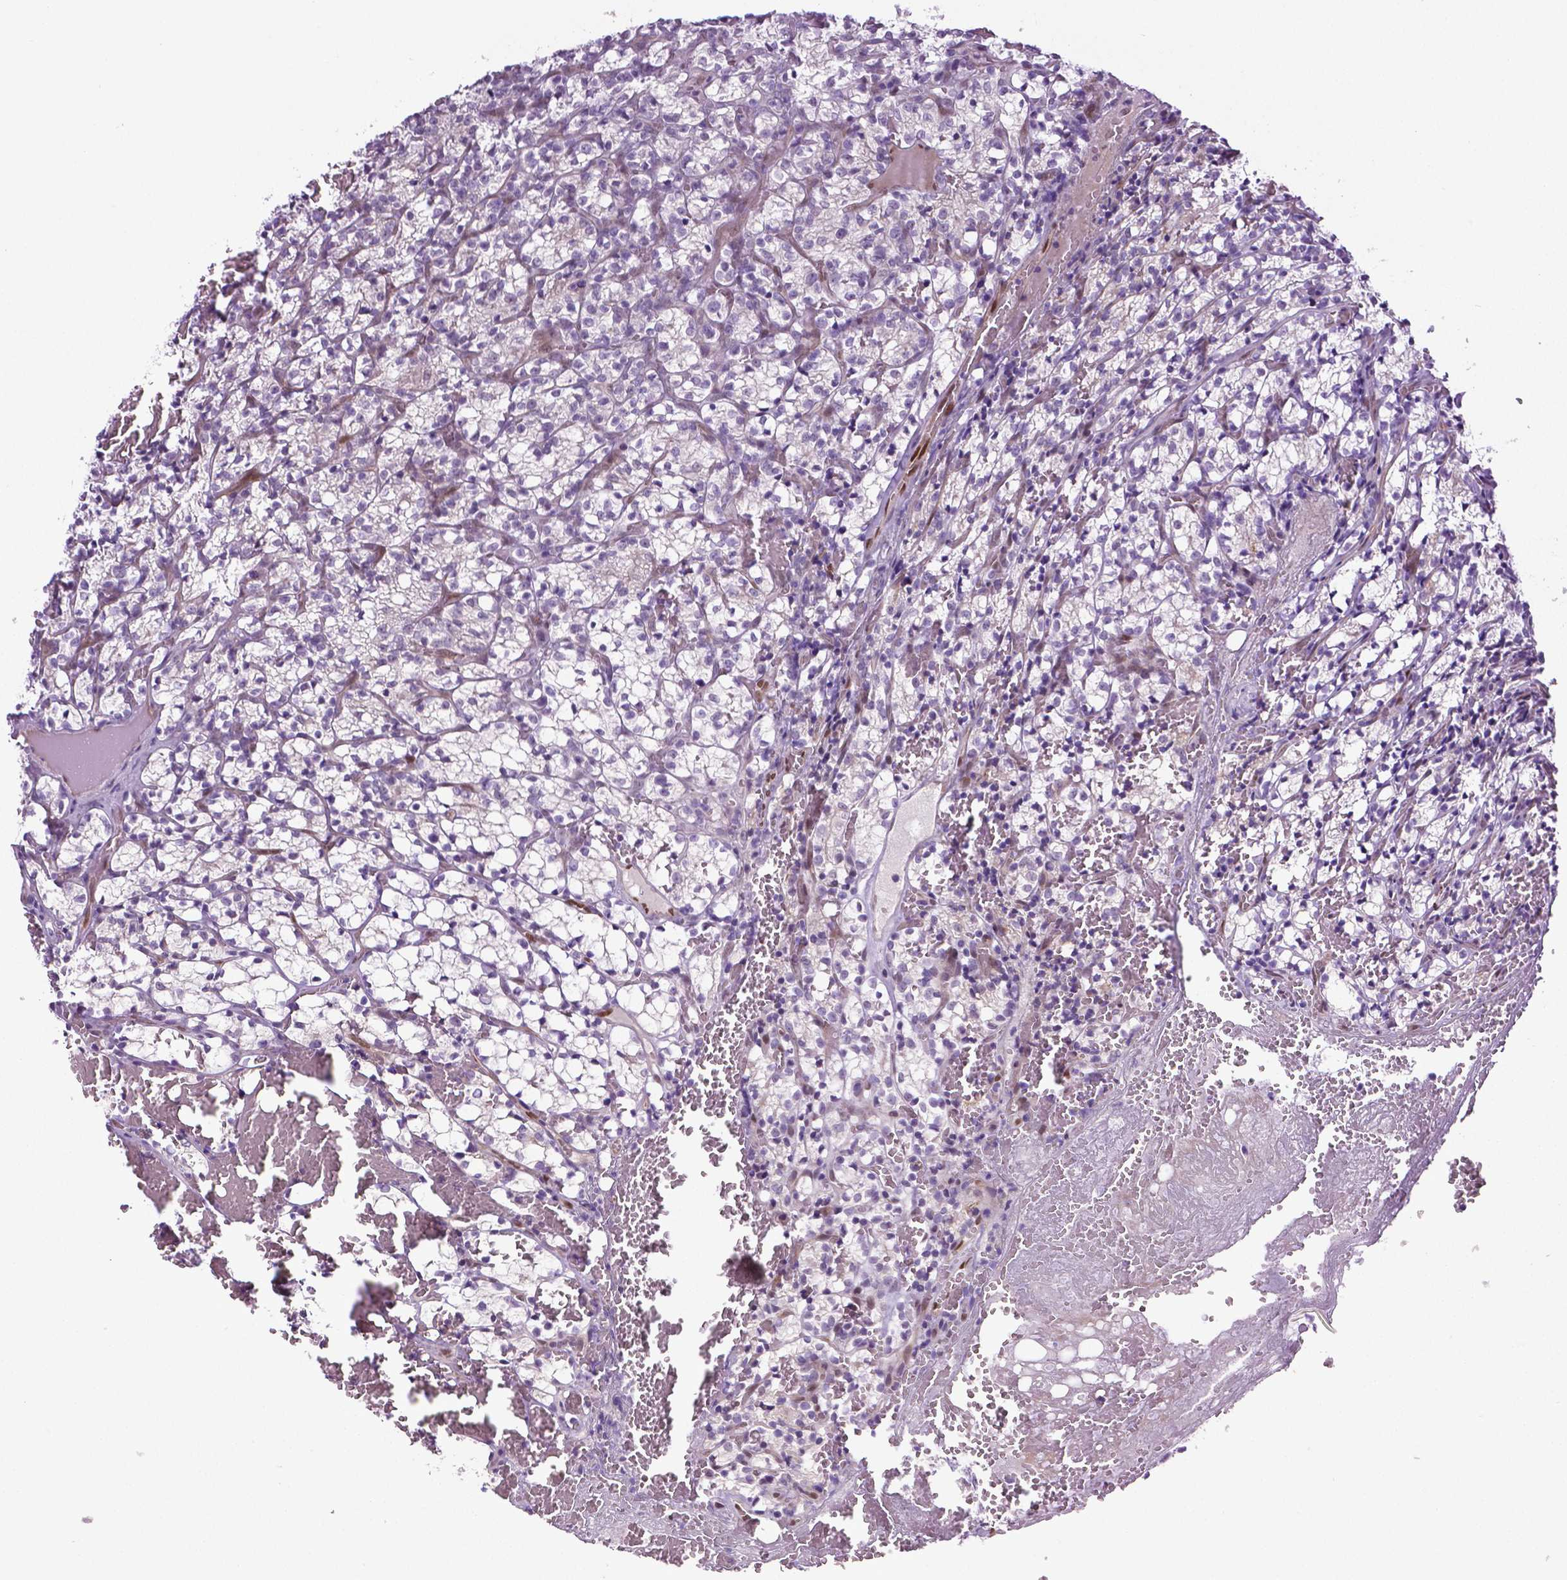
{"staining": {"intensity": "negative", "quantity": "none", "location": "none"}, "tissue": "renal cancer", "cell_type": "Tumor cells", "image_type": "cancer", "snomed": [{"axis": "morphology", "description": "Adenocarcinoma, NOS"}, {"axis": "topography", "description": "Kidney"}], "caption": "Human renal cancer stained for a protein using immunohistochemistry (IHC) reveals no expression in tumor cells.", "gene": "PTGER3", "patient": {"sex": "female", "age": 69}}